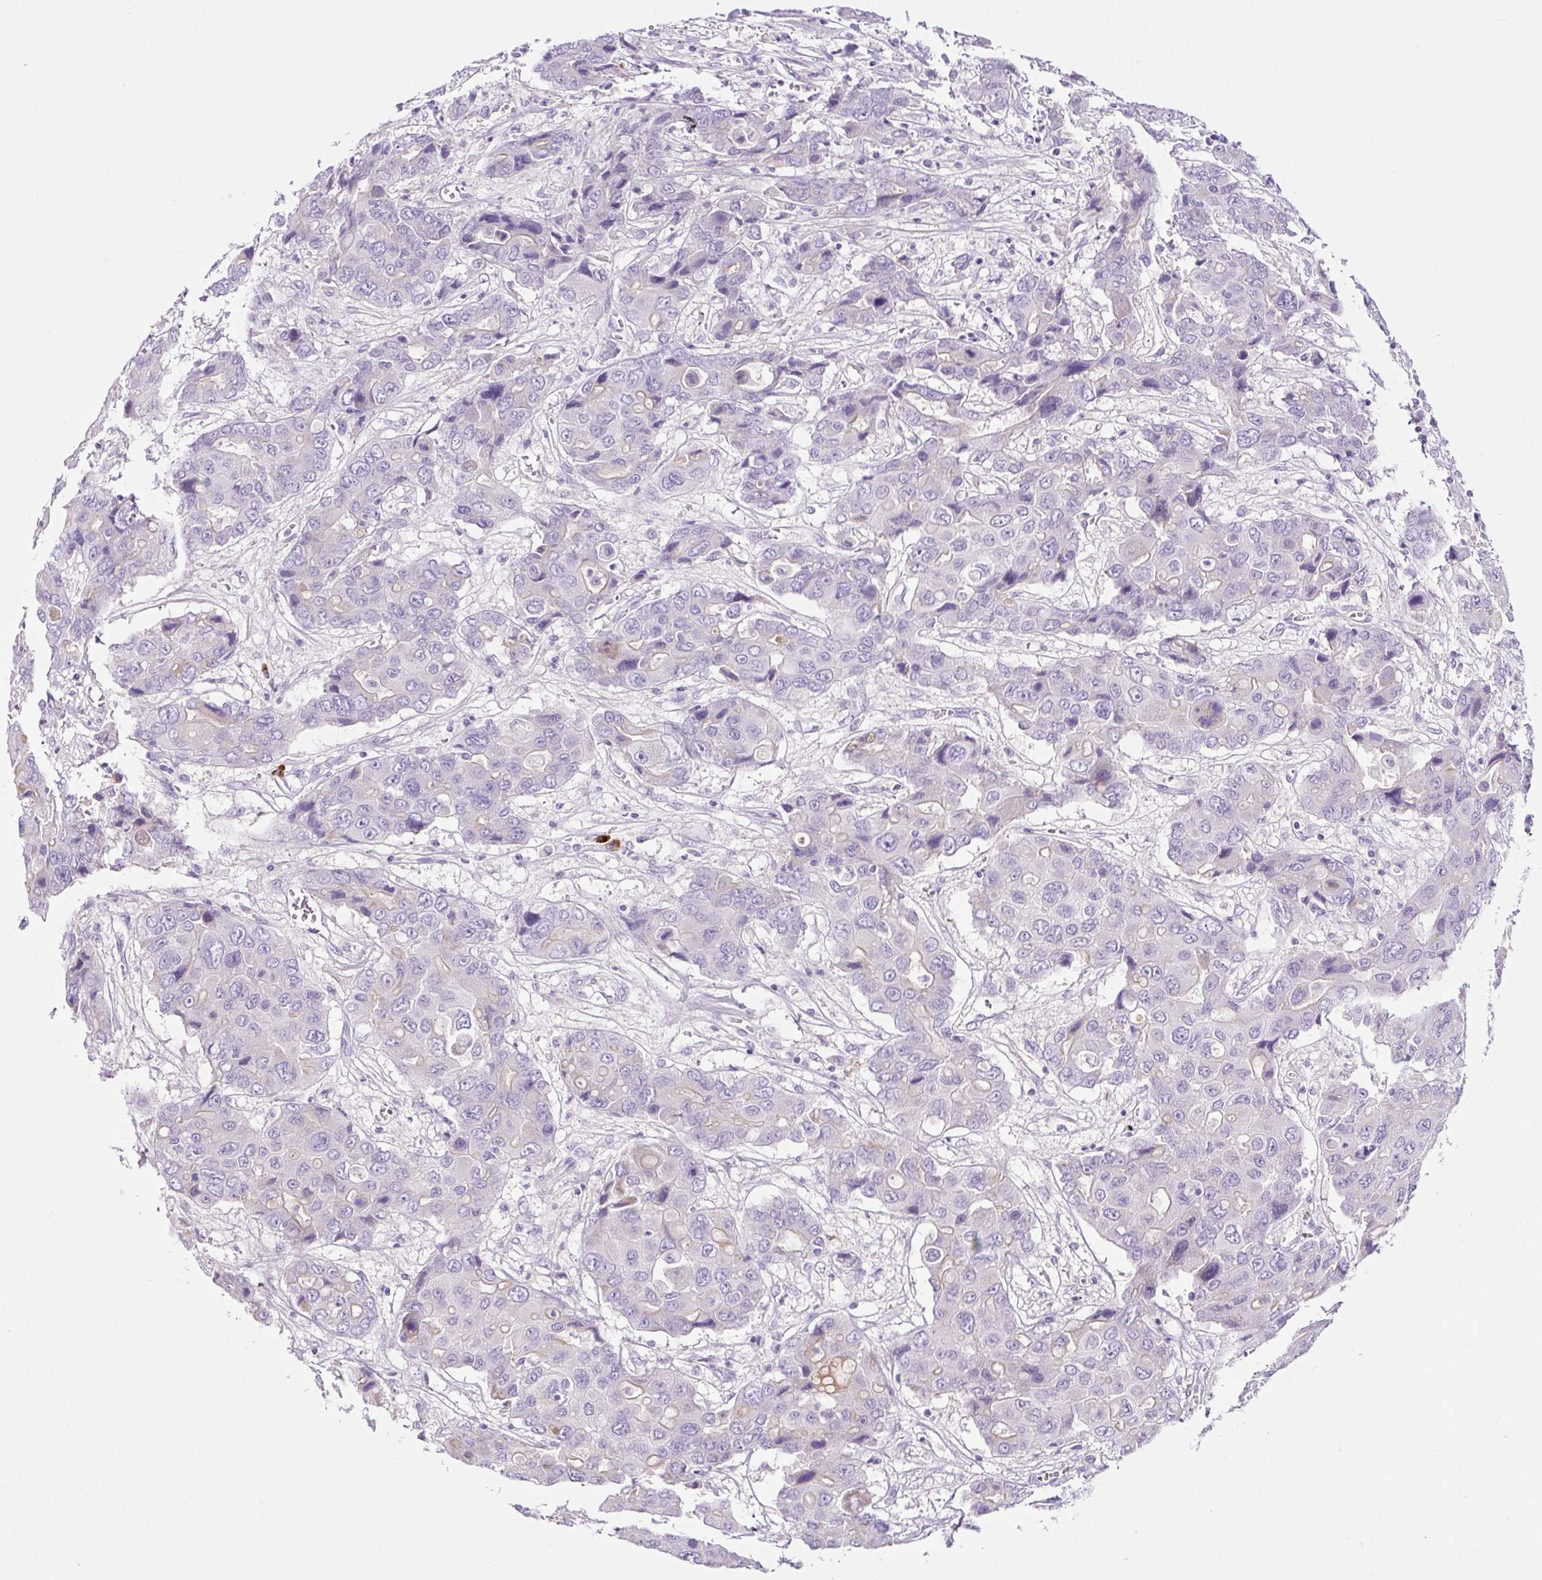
{"staining": {"intensity": "negative", "quantity": "none", "location": "none"}, "tissue": "liver cancer", "cell_type": "Tumor cells", "image_type": "cancer", "snomed": [{"axis": "morphology", "description": "Cholangiocarcinoma"}, {"axis": "topography", "description": "Liver"}], "caption": "High power microscopy image of an immunohistochemistry micrograph of cholangiocarcinoma (liver), revealing no significant expression in tumor cells. Brightfield microscopy of immunohistochemistry (IHC) stained with DAB (brown) and hematoxylin (blue), captured at high magnification.", "gene": "RNF212B", "patient": {"sex": "male", "age": 67}}